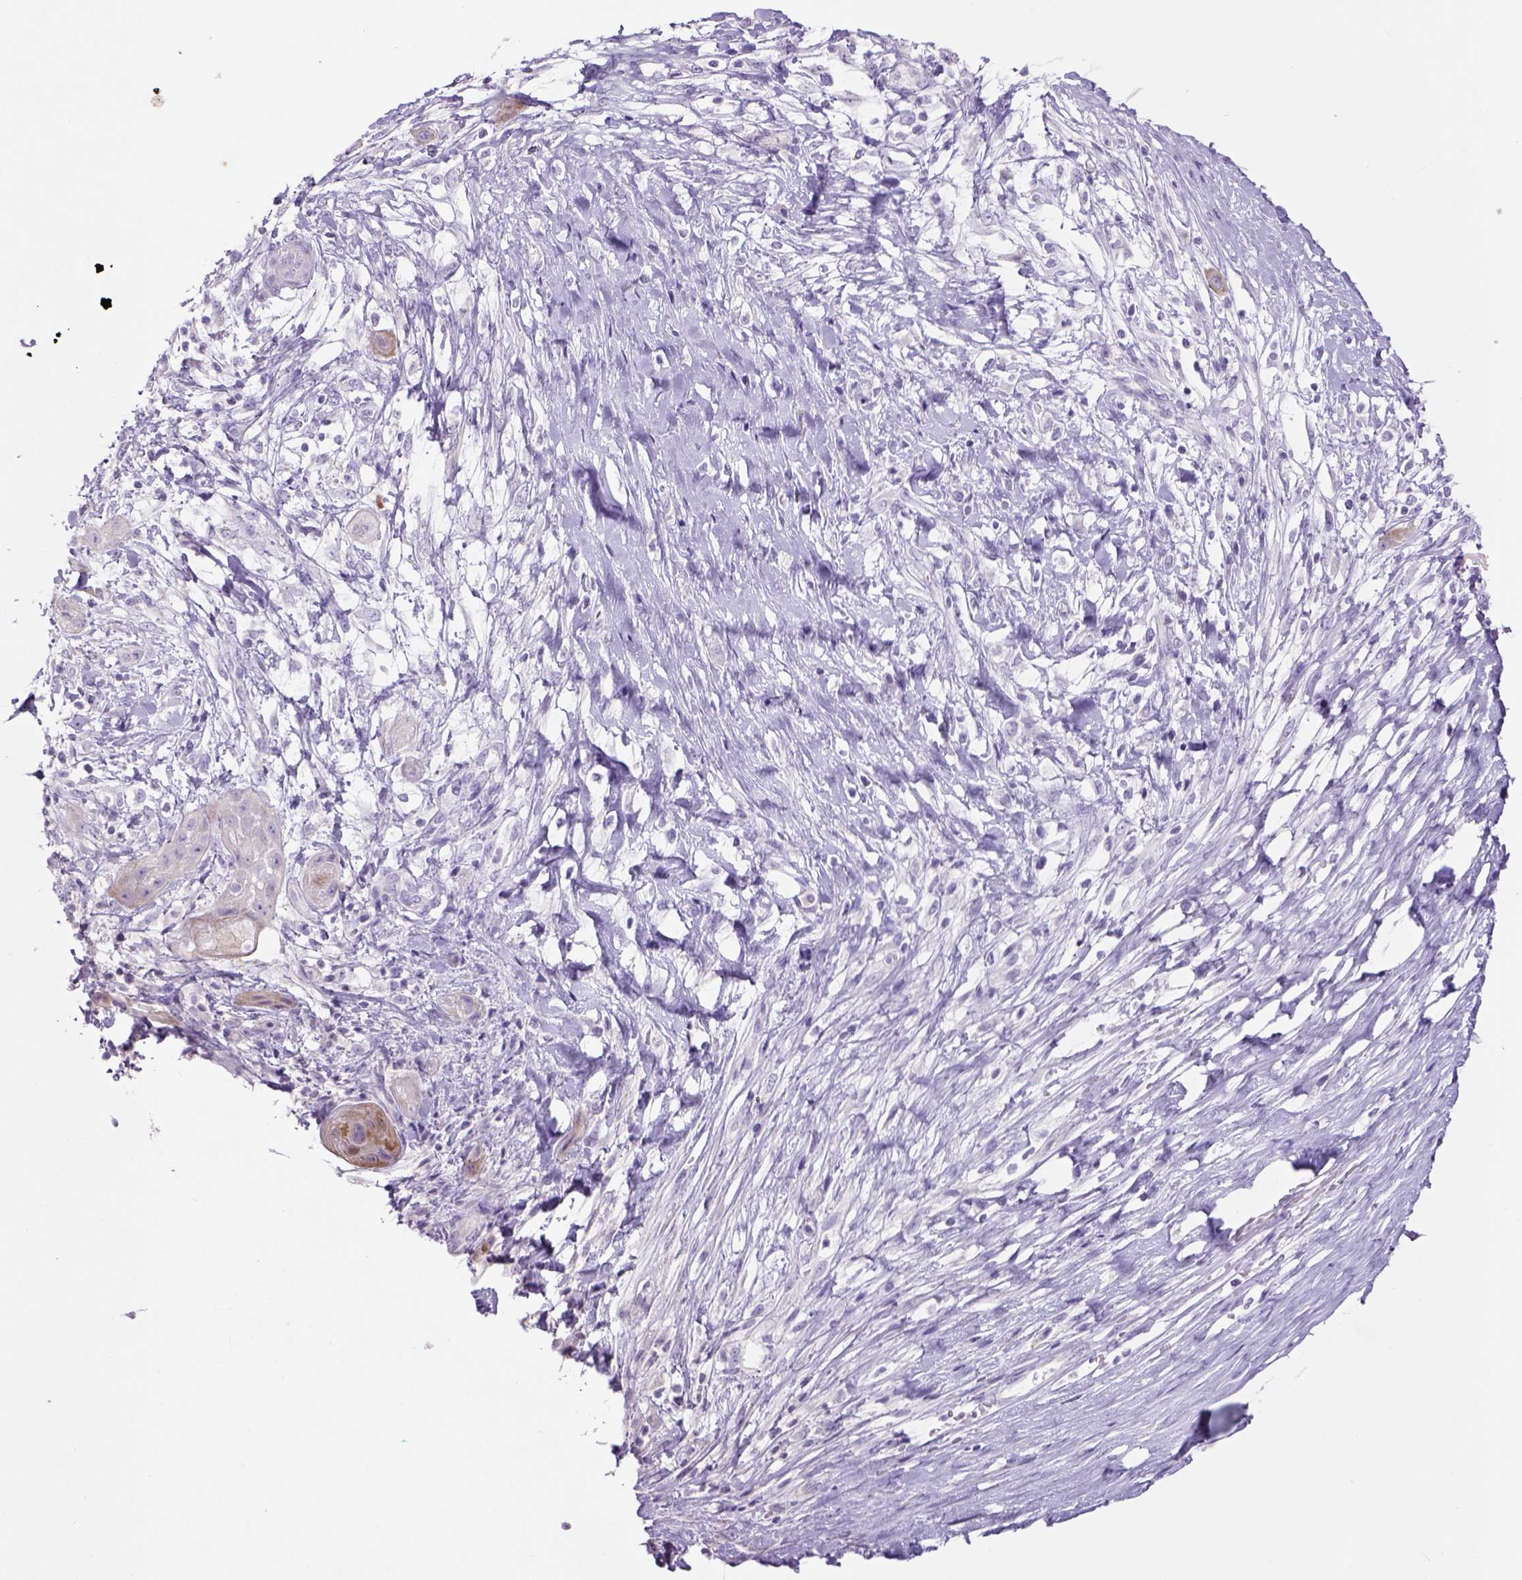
{"staining": {"intensity": "weak", "quantity": "<25%", "location": "cytoplasmic/membranous"}, "tissue": "skin cancer", "cell_type": "Tumor cells", "image_type": "cancer", "snomed": [{"axis": "morphology", "description": "Squamous cell carcinoma, NOS"}, {"axis": "topography", "description": "Skin"}], "caption": "Tumor cells are negative for protein expression in human squamous cell carcinoma (skin). (DAB (3,3'-diaminobenzidine) immunohistochemistry, high magnification).", "gene": "ADGRV1", "patient": {"sex": "male", "age": 62}}